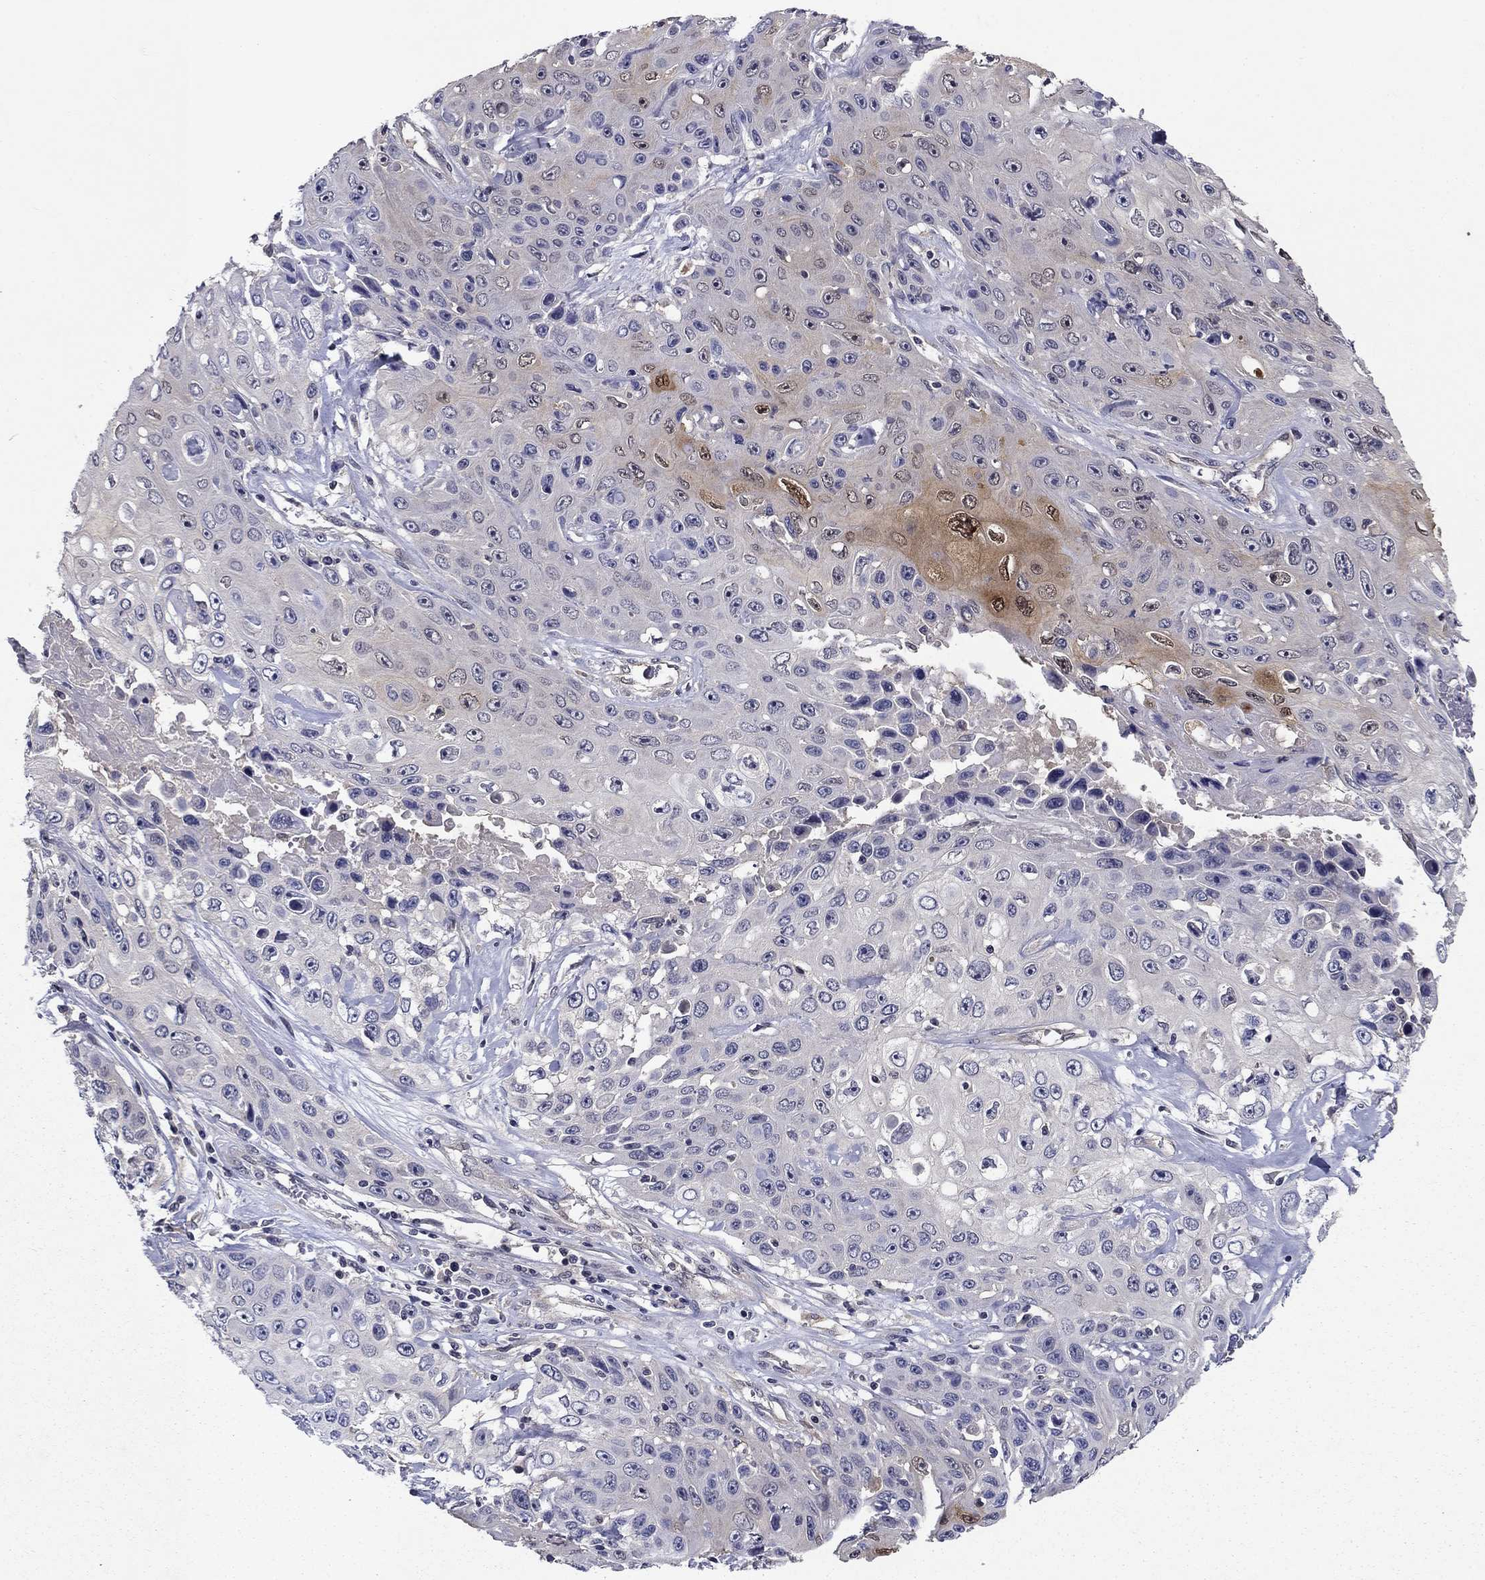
{"staining": {"intensity": "strong", "quantity": "<25%", "location": "cytoplasmic/membranous"}, "tissue": "skin cancer", "cell_type": "Tumor cells", "image_type": "cancer", "snomed": [{"axis": "morphology", "description": "Squamous cell carcinoma, NOS"}, {"axis": "topography", "description": "Skin"}], "caption": "IHC image of skin cancer (squamous cell carcinoma) stained for a protein (brown), which reveals medium levels of strong cytoplasmic/membranous staining in about <25% of tumor cells.", "gene": "GLTP", "patient": {"sex": "male", "age": 82}}